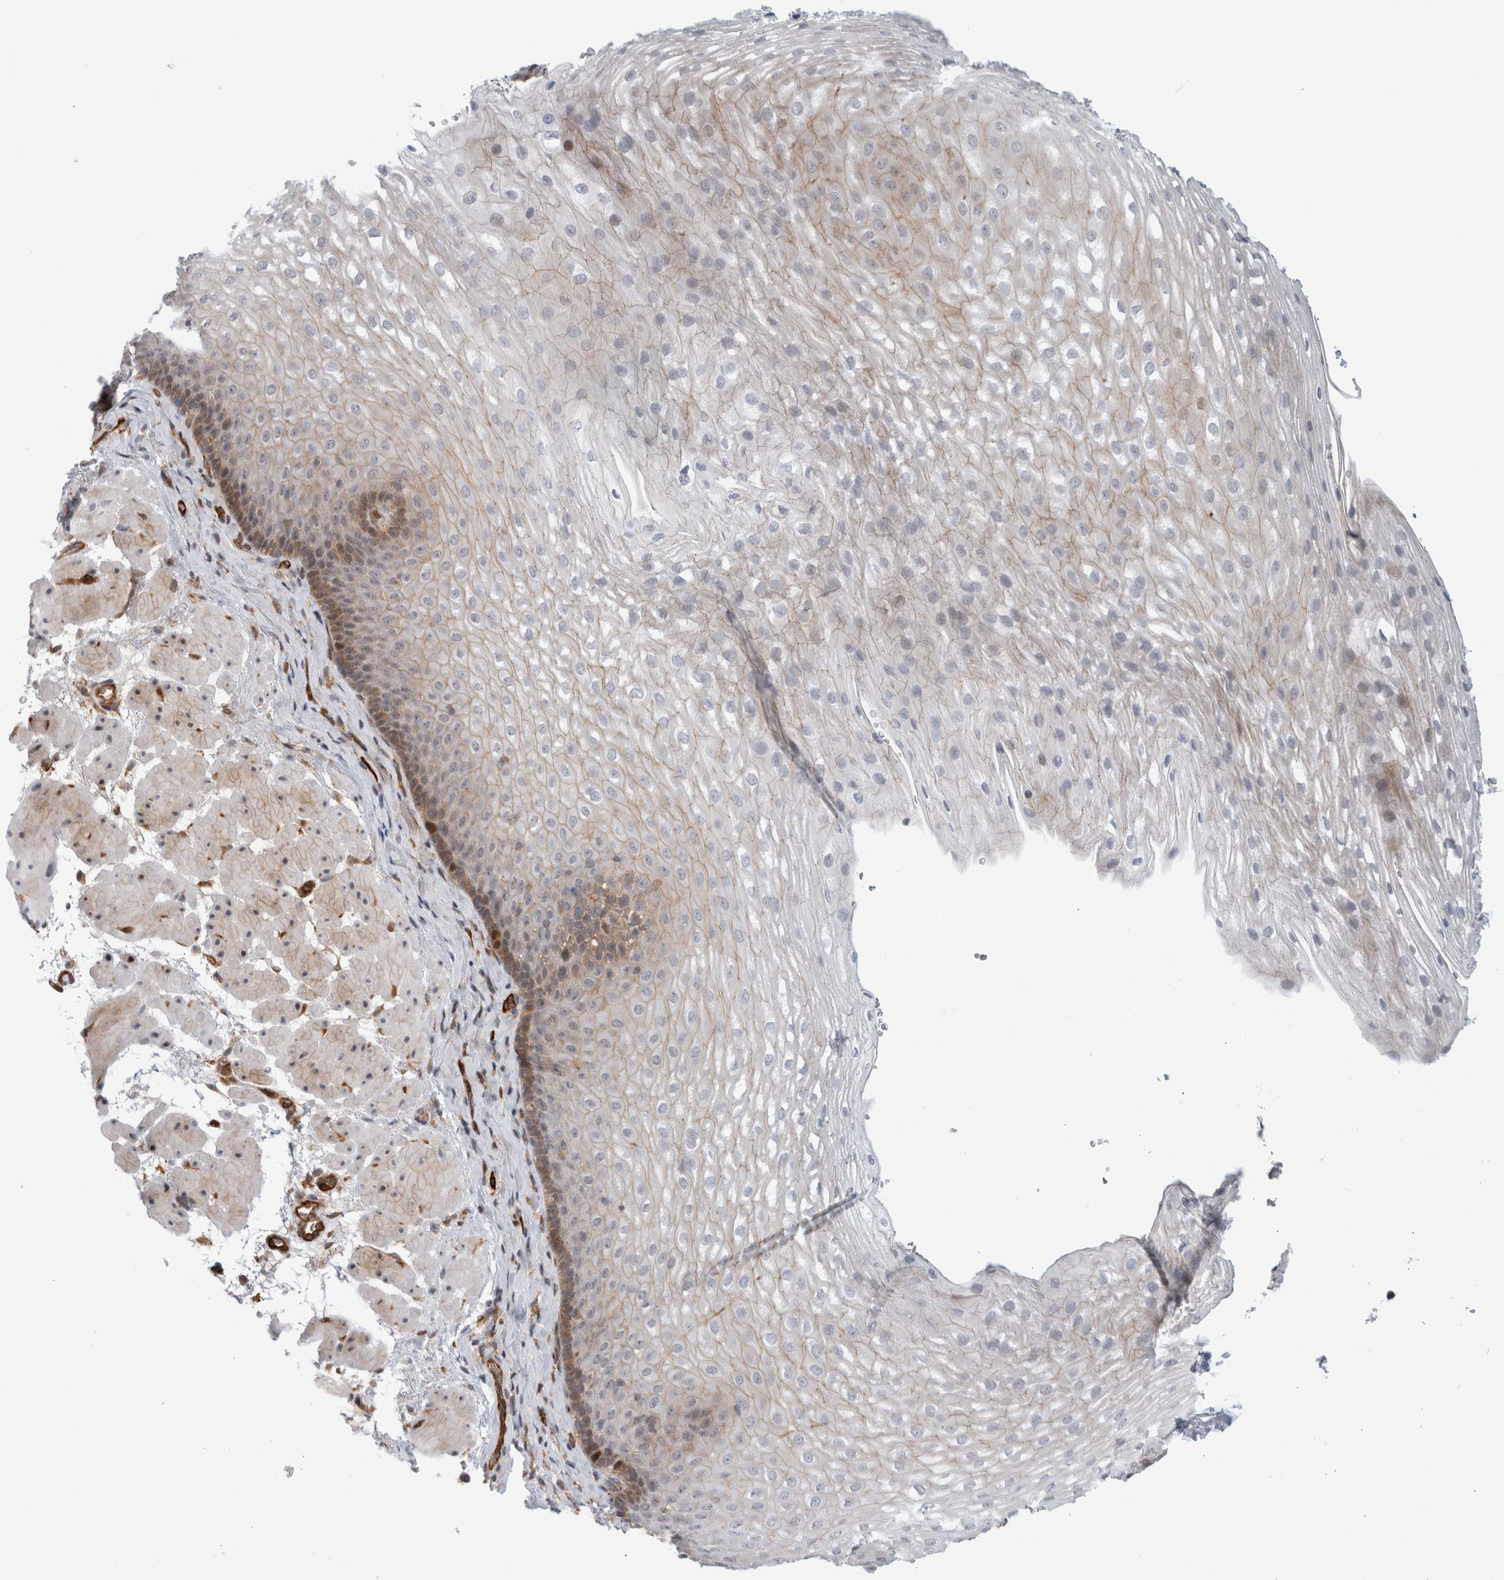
{"staining": {"intensity": "moderate", "quantity": "<25%", "location": "cytoplasmic/membranous,nuclear"}, "tissue": "esophagus", "cell_type": "Squamous epithelial cells", "image_type": "normal", "snomed": [{"axis": "morphology", "description": "Normal tissue, NOS"}, {"axis": "topography", "description": "Esophagus"}], "caption": "Moderate cytoplasmic/membranous,nuclear expression is identified in about <25% of squamous epithelial cells in benign esophagus. (Brightfield microscopy of DAB IHC at high magnification).", "gene": "MSL1", "patient": {"sex": "female", "age": 66}}